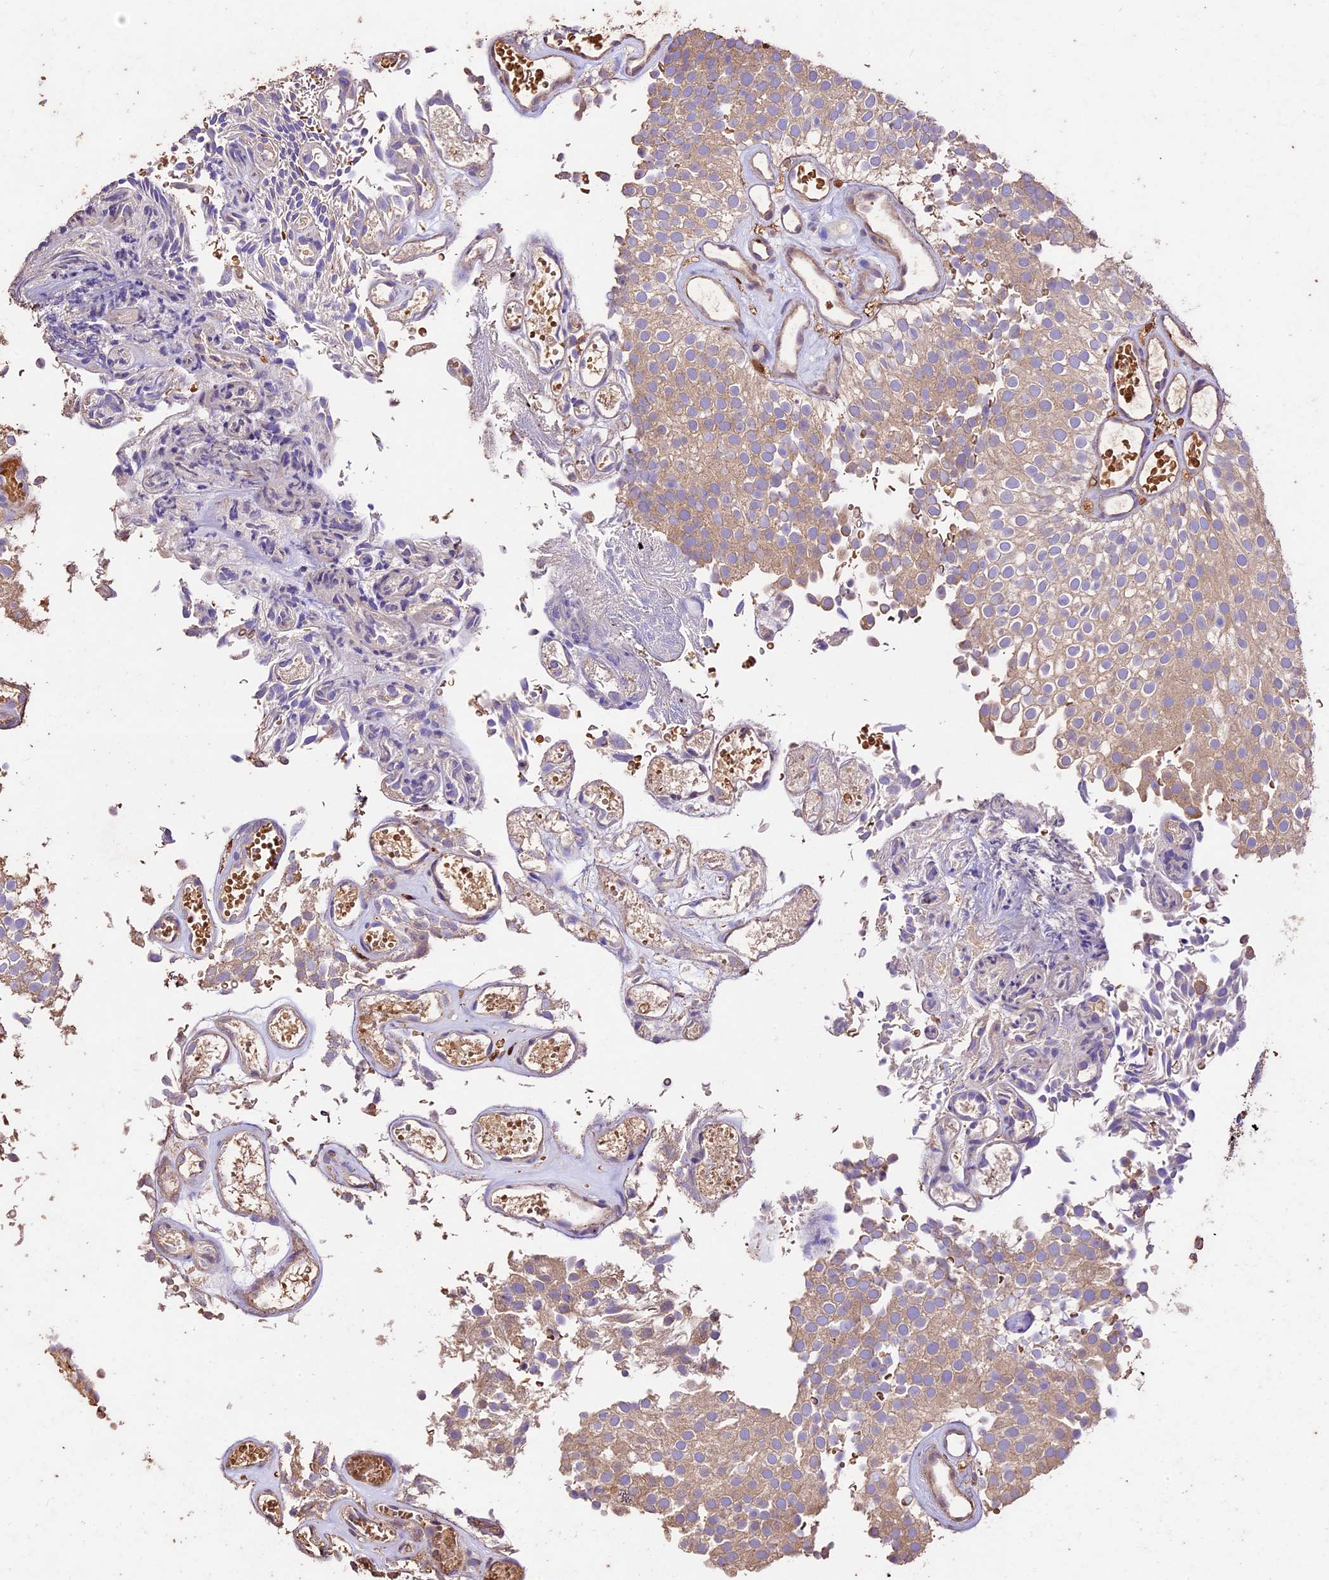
{"staining": {"intensity": "weak", "quantity": ">75%", "location": "cytoplasmic/membranous"}, "tissue": "urothelial cancer", "cell_type": "Tumor cells", "image_type": "cancer", "snomed": [{"axis": "morphology", "description": "Urothelial carcinoma, Low grade"}, {"axis": "topography", "description": "Urinary bladder"}], "caption": "This is a micrograph of IHC staining of urothelial cancer, which shows weak expression in the cytoplasmic/membranous of tumor cells.", "gene": "CRLF1", "patient": {"sex": "male", "age": 78}}